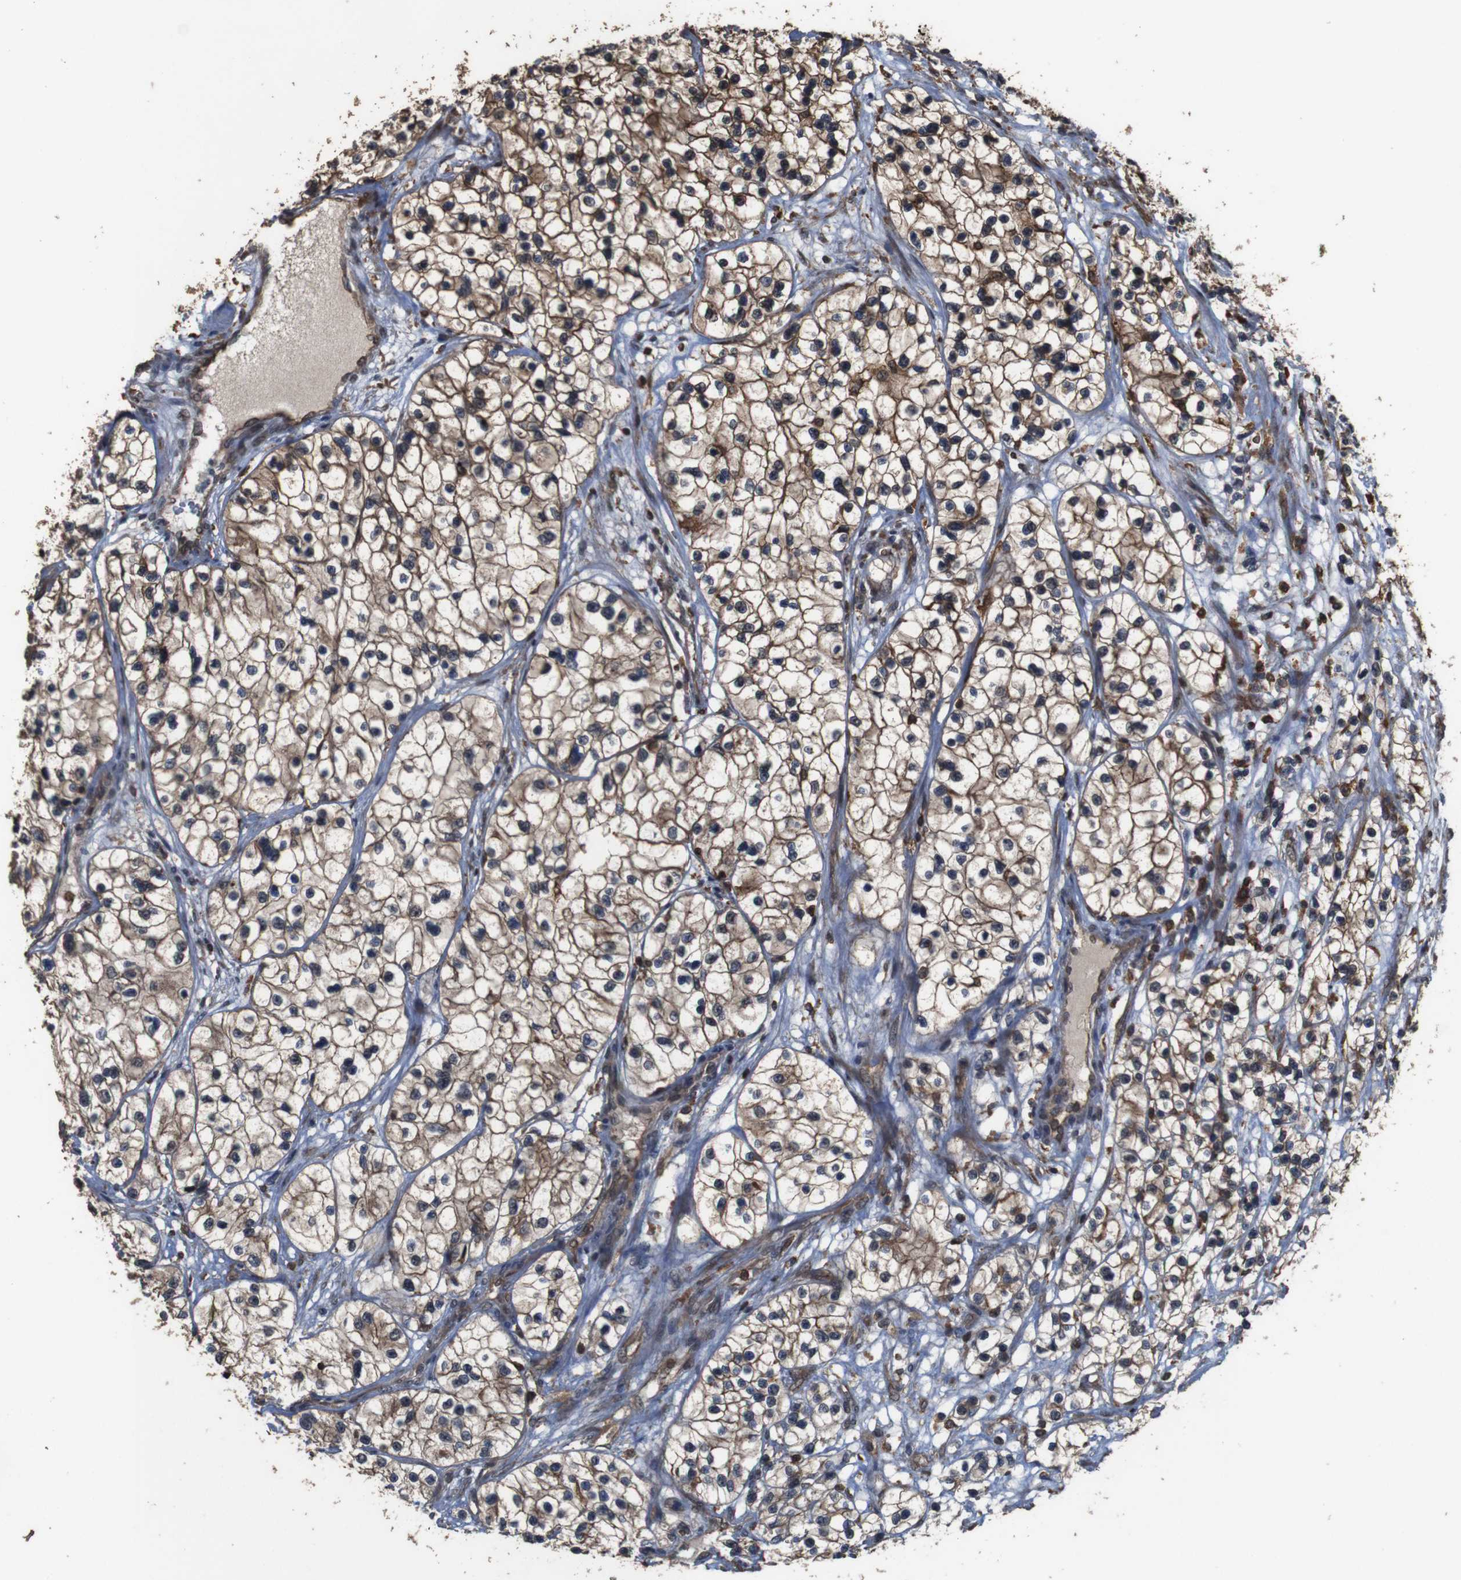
{"staining": {"intensity": "moderate", "quantity": ">75%", "location": "cytoplasmic/membranous"}, "tissue": "renal cancer", "cell_type": "Tumor cells", "image_type": "cancer", "snomed": [{"axis": "morphology", "description": "Adenocarcinoma, NOS"}, {"axis": "topography", "description": "Kidney"}], "caption": "Human renal cancer (adenocarcinoma) stained with a brown dye demonstrates moderate cytoplasmic/membranous positive expression in about >75% of tumor cells.", "gene": "BAG4", "patient": {"sex": "female", "age": 57}}